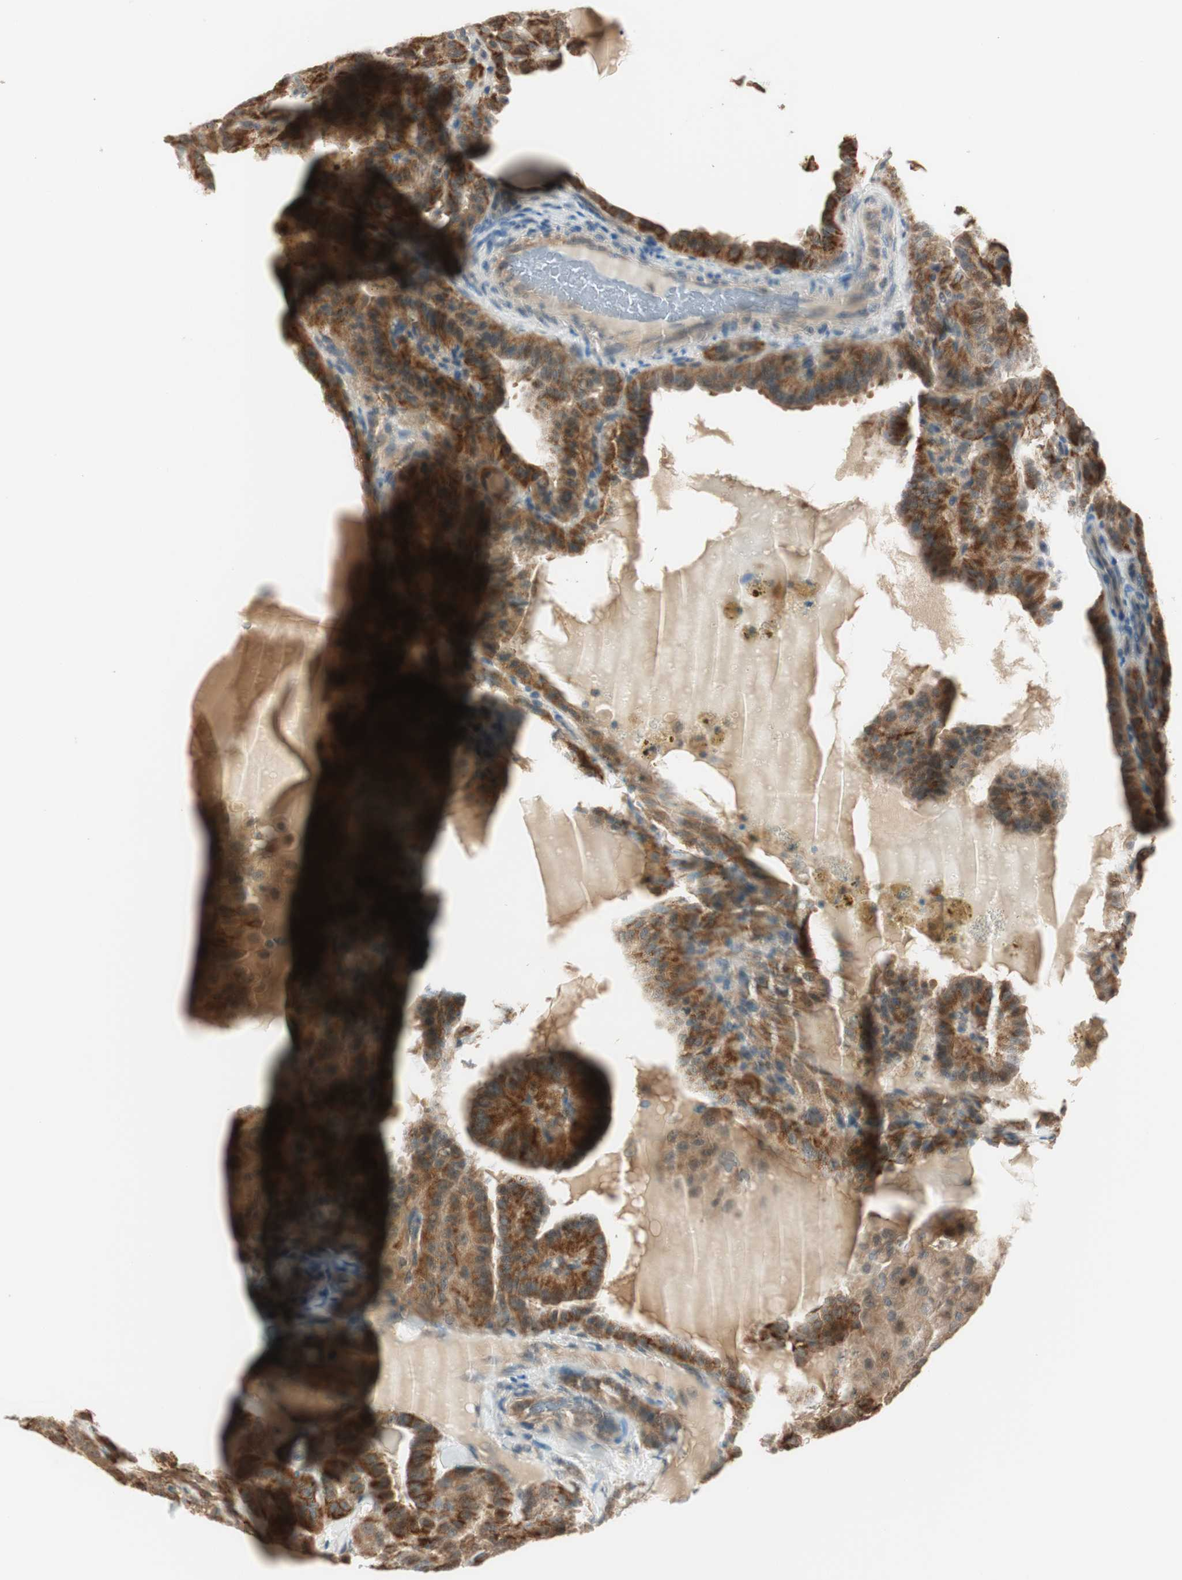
{"staining": {"intensity": "strong", "quantity": "25%-75%", "location": "cytoplasmic/membranous"}, "tissue": "thyroid cancer", "cell_type": "Tumor cells", "image_type": "cancer", "snomed": [{"axis": "morphology", "description": "Papillary adenocarcinoma, NOS"}, {"axis": "topography", "description": "Thyroid gland"}], "caption": "Thyroid papillary adenocarcinoma was stained to show a protein in brown. There is high levels of strong cytoplasmic/membranous expression in approximately 25%-75% of tumor cells. (Stains: DAB (3,3'-diaminobenzidine) in brown, nuclei in blue, Microscopy: brightfield microscopy at high magnification).", "gene": "IPO5", "patient": {"sex": "male", "age": 77}}